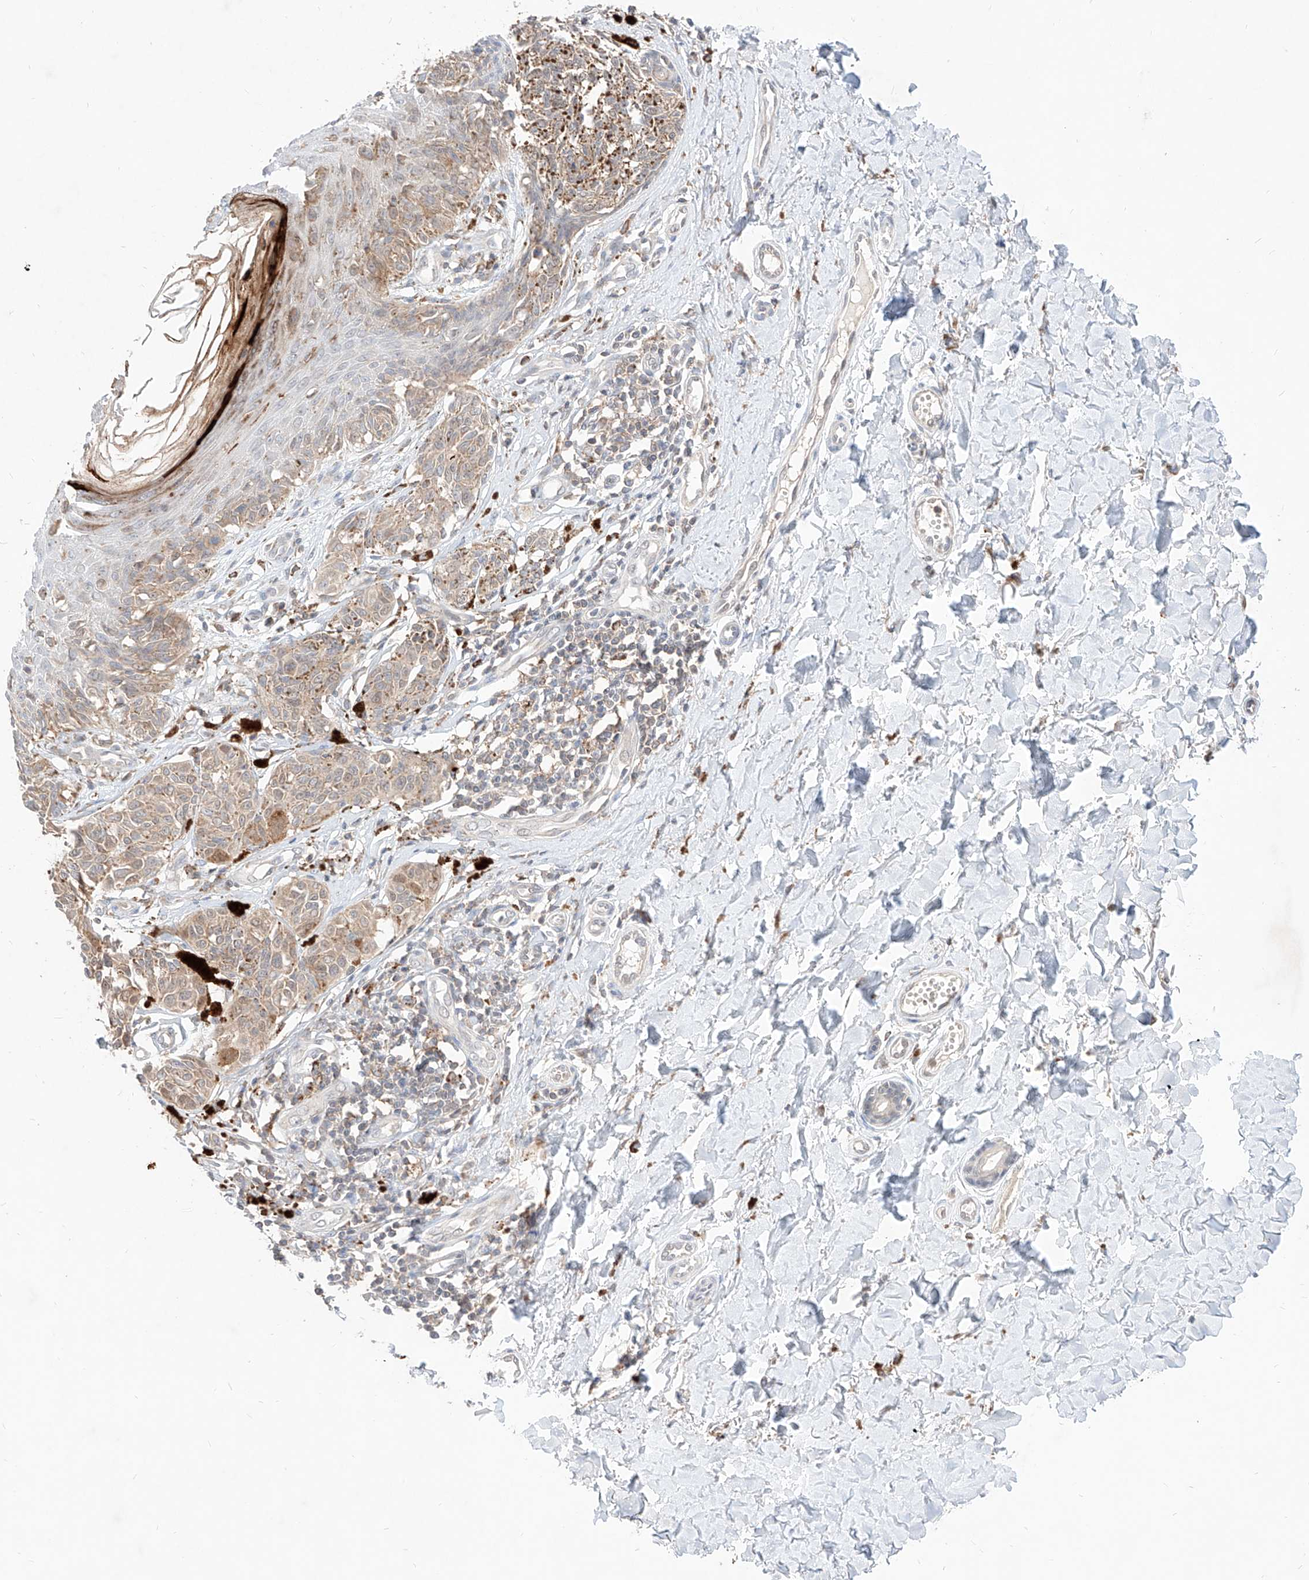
{"staining": {"intensity": "weak", "quantity": ">75%", "location": "cytoplasmic/membranous"}, "tissue": "melanoma", "cell_type": "Tumor cells", "image_type": "cancer", "snomed": [{"axis": "morphology", "description": "Malignant melanoma, NOS"}, {"axis": "topography", "description": "Skin"}], "caption": "A brown stain shows weak cytoplasmic/membranous staining of a protein in malignant melanoma tumor cells.", "gene": "TSNAX", "patient": {"sex": "male", "age": 53}}